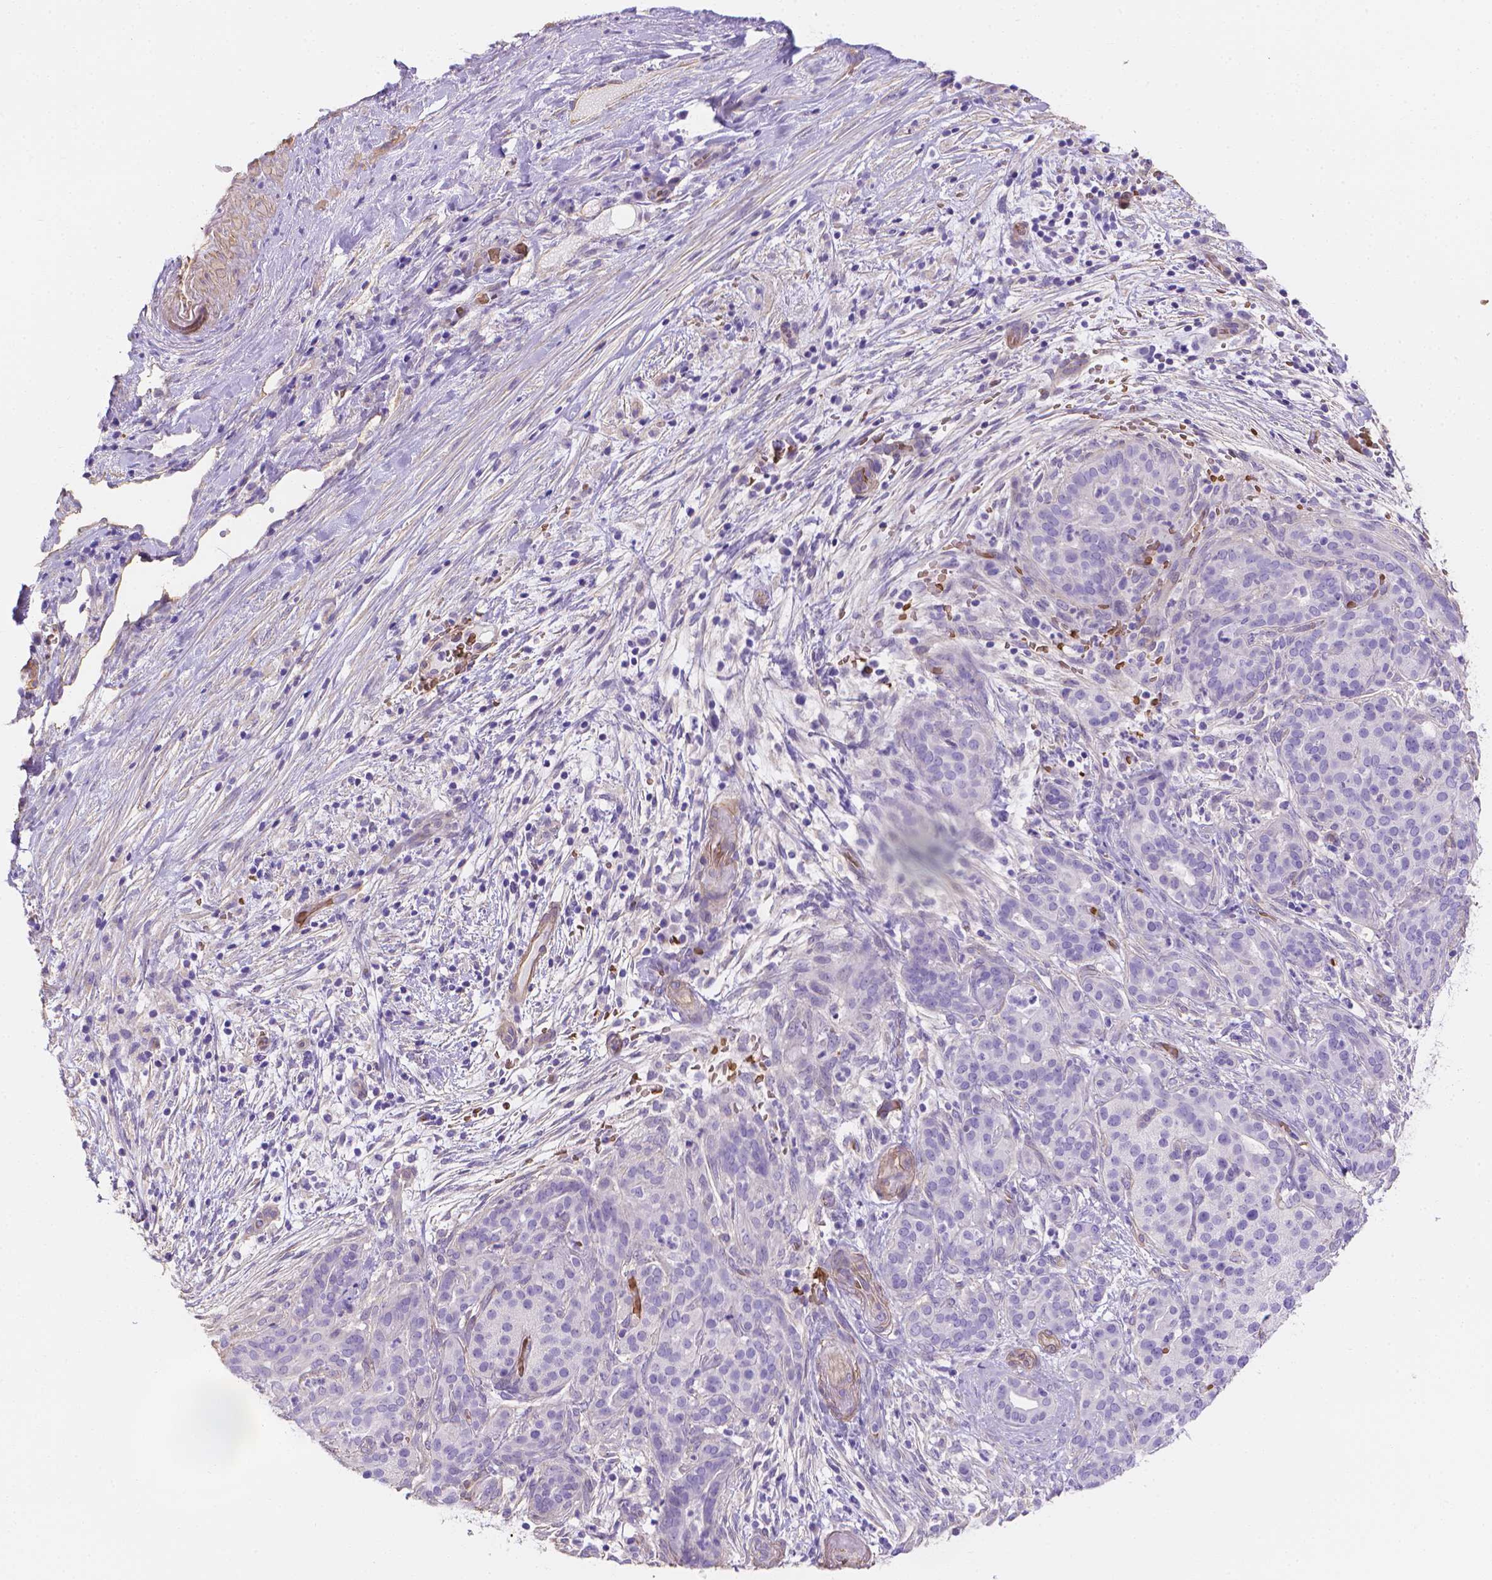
{"staining": {"intensity": "negative", "quantity": "none", "location": "none"}, "tissue": "pancreatic cancer", "cell_type": "Tumor cells", "image_type": "cancer", "snomed": [{"axis": "morphology", "description": "Adenocarcinoma, NOS"}, {"axis": "topography", "description": "Pancreas"}], "caption": "Immunohistochemistry (IHC) of adenocarcinoma (pancreatic) exhibits no expression in tumor cells.", "gene": "SLC40A1", "patient": {"sex": "male", "age": 44}}